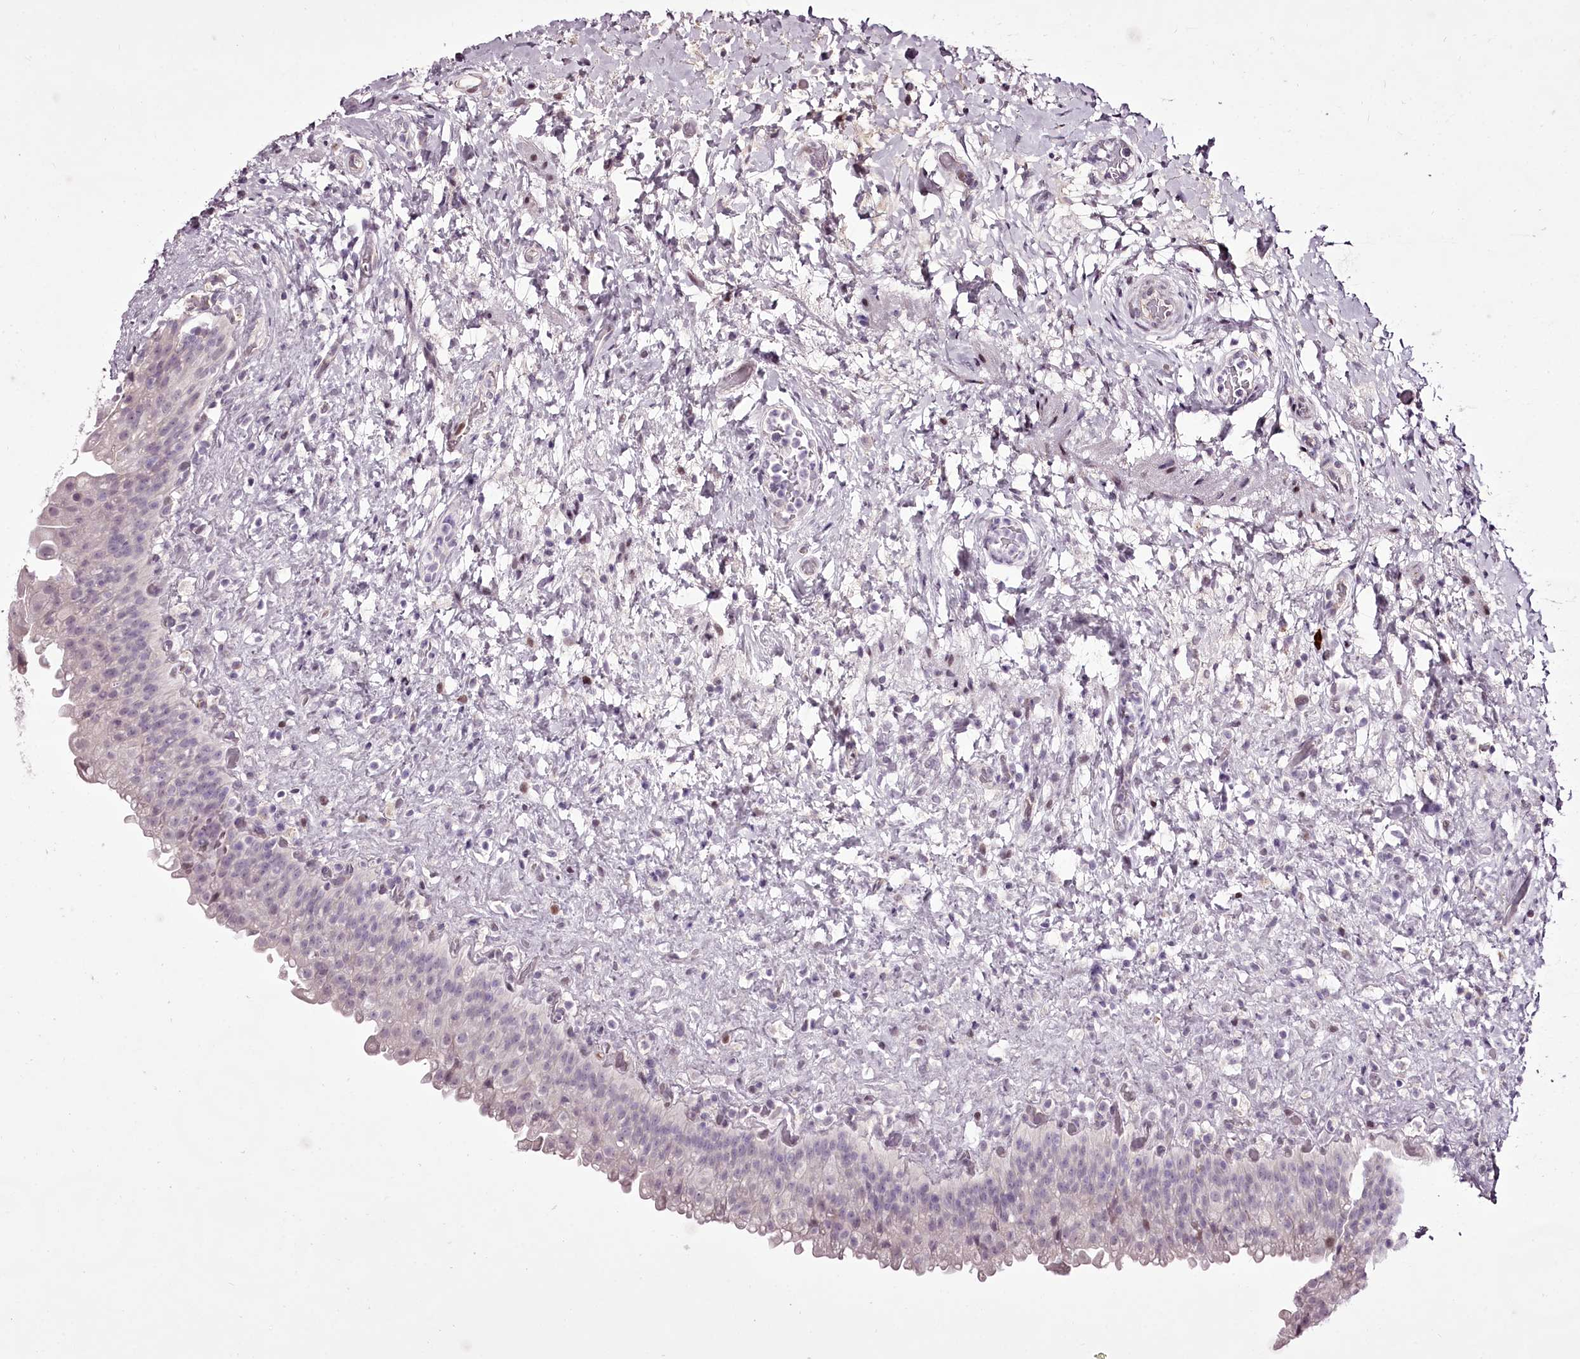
{"staining": {"intensity": "negative", "quantity": "none", "location": "none"}, "tissue": "urinary bladder", "cell_type": "Urothelial cells", "image_type": "normal", "snomed": [{"axis": "morphology", "description": "Normal tissue, NOS"}, {"axis": "topography", "description": "Urinary bladder"}], "caption": "A high-resolution photomicrograph shows immunohistochemistry (IHC) staining of normal urinary bladder, which reveals no significant positivity in urothelial cells.", "gene": "C1orf56", "patient": {"sex": "female", "age": 27}}